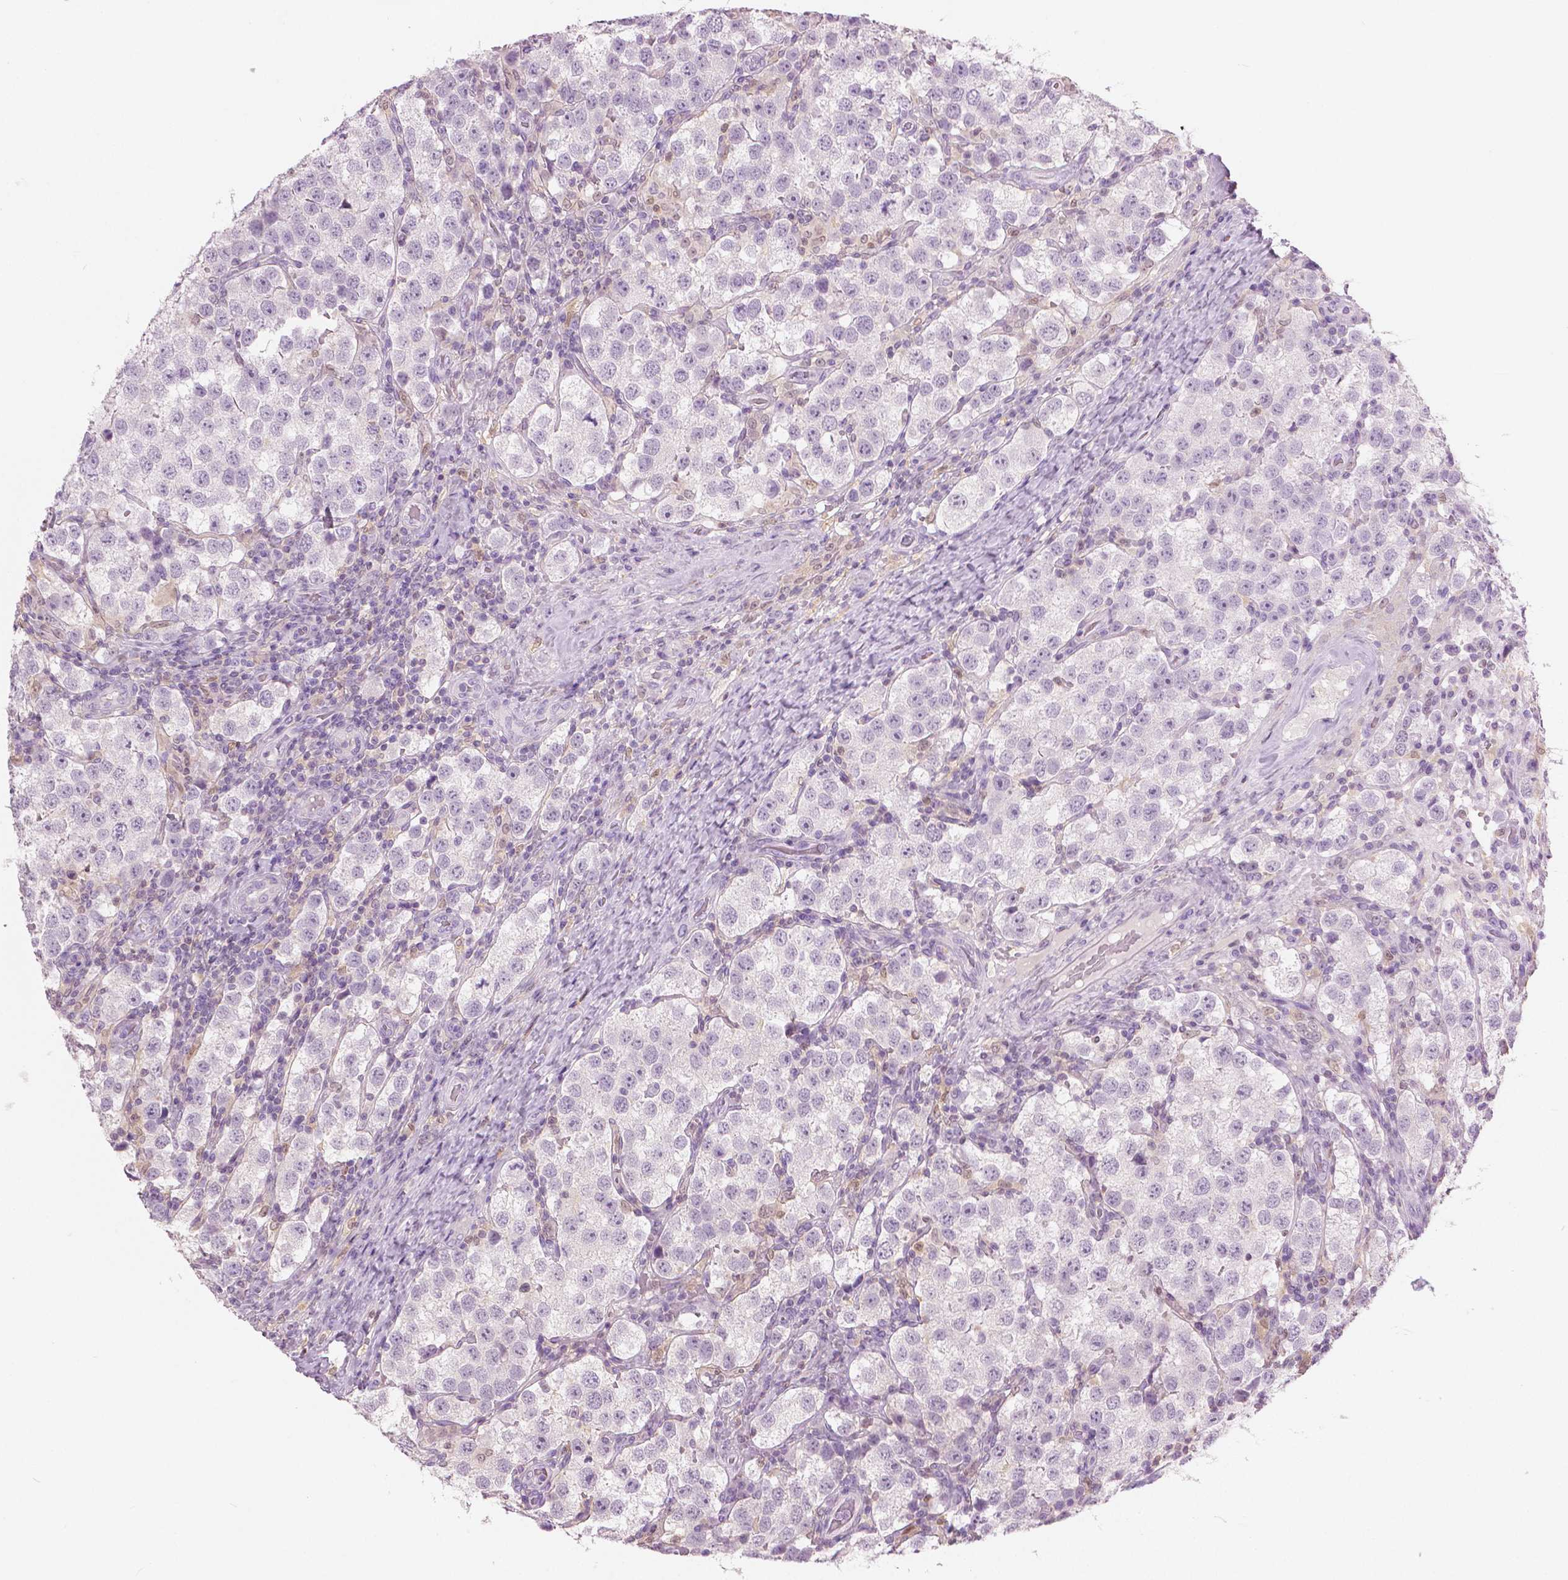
{"staining": {"intensity": "negative", "quantity": "none", "location": "none"}, "tissue": "testis cancer", "cell_type": "Tumor cells", "image_type": "cancer", "snomed": [{"axis": "morphology", "description": "Seminoma, NOS"}, {"axis": "topography", "description": "Testis"}], "caption": "Testis cancer stained for a protein using immunohistochemistry demonstrates no positivity tumor cells.", "gene": "GALM", "patient": {"sex": "male", "age": 37}}